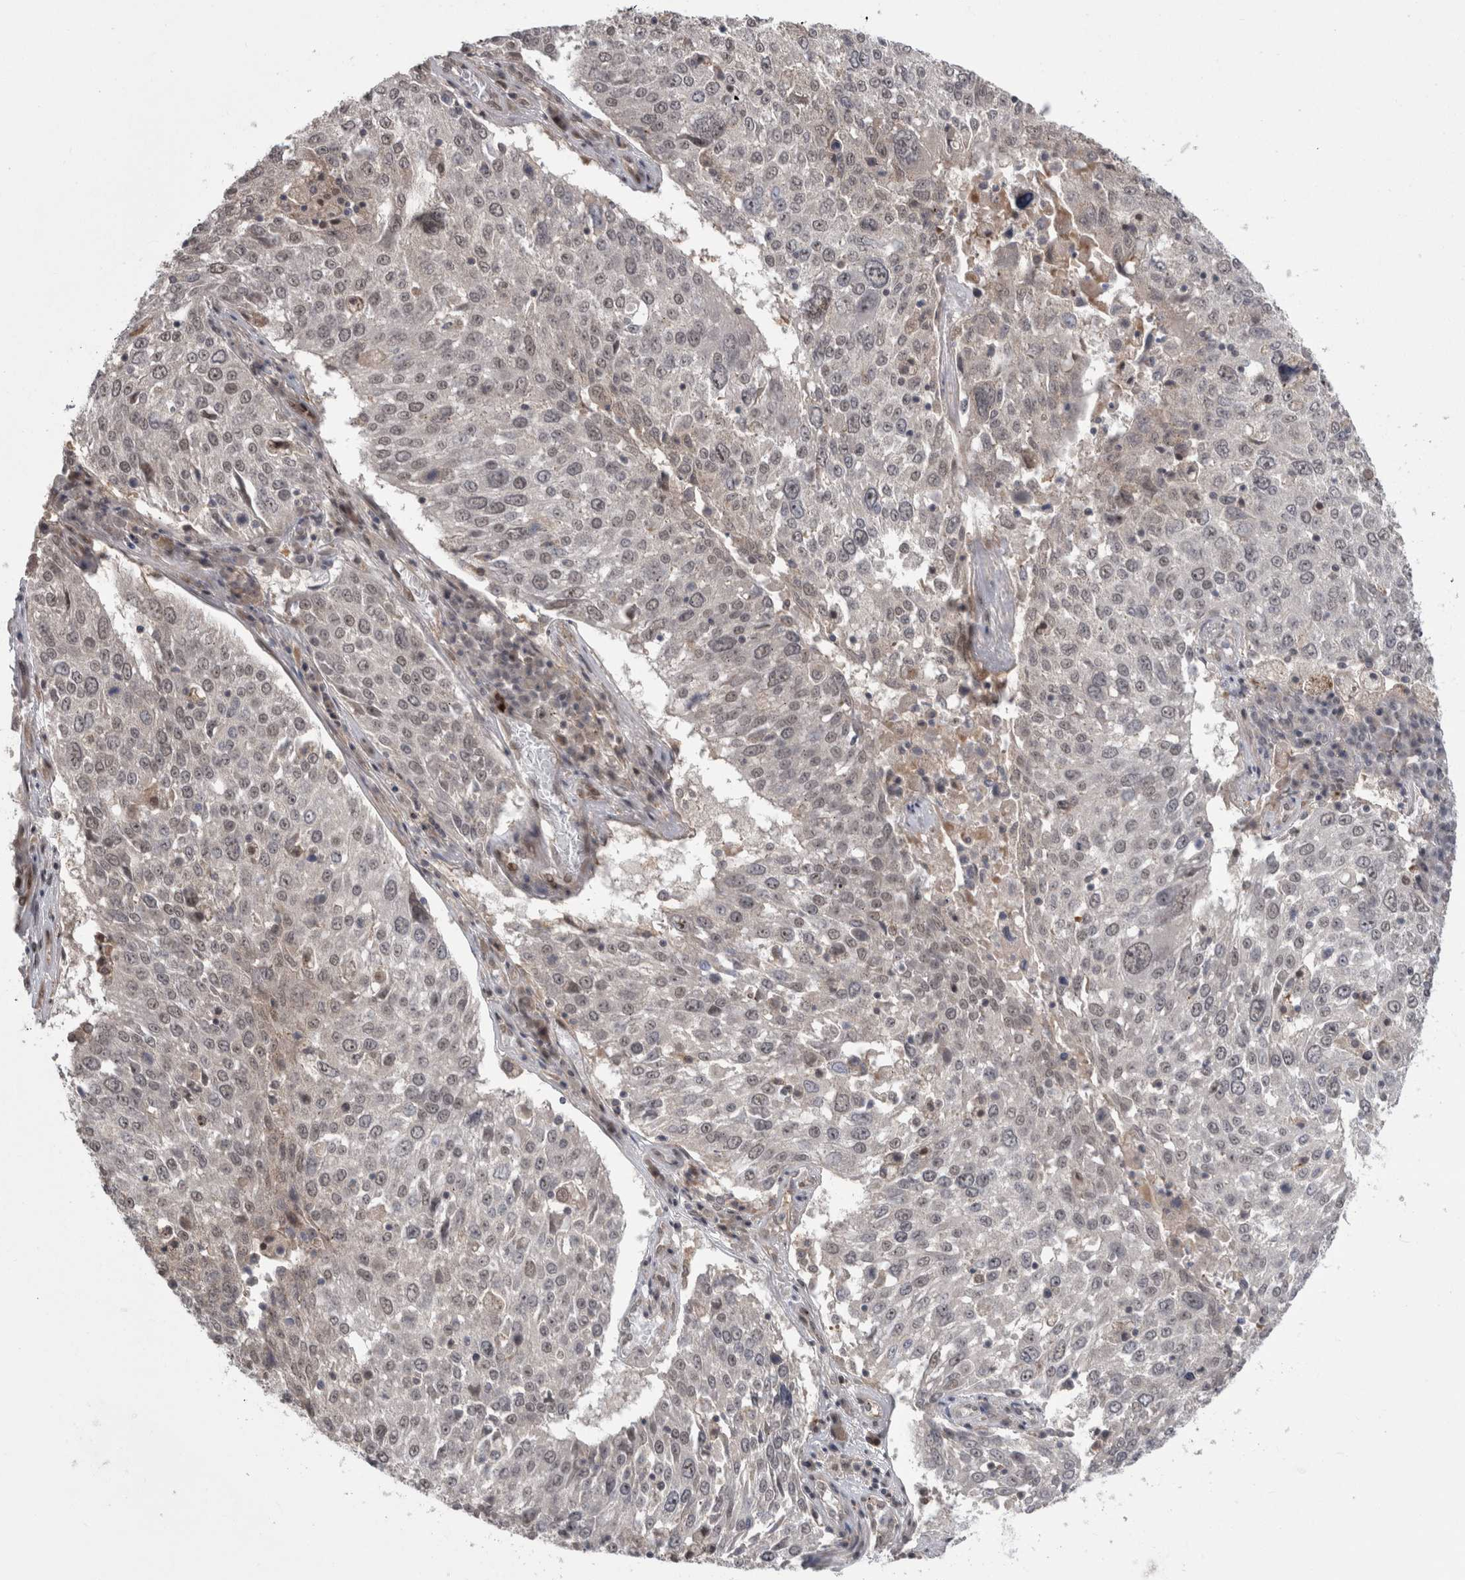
{"staining": {"intensity": "negative", "quantity": "none", "location": "none"}, "tissue": "lung cancer", "cell_type": "Tumor cells", "image_type": "cancer", "snomed": [{"axis": "morphology", "description": "Squamous cell carcinoma, NOS"}, {"axis": "topography", "description": "Lung"}], "caption": "The image displays no staining of tumor cells in squamous cell carcinoma (lung).", "gene": "MTBP", "patient": {"sex": "male", "age": 65}}